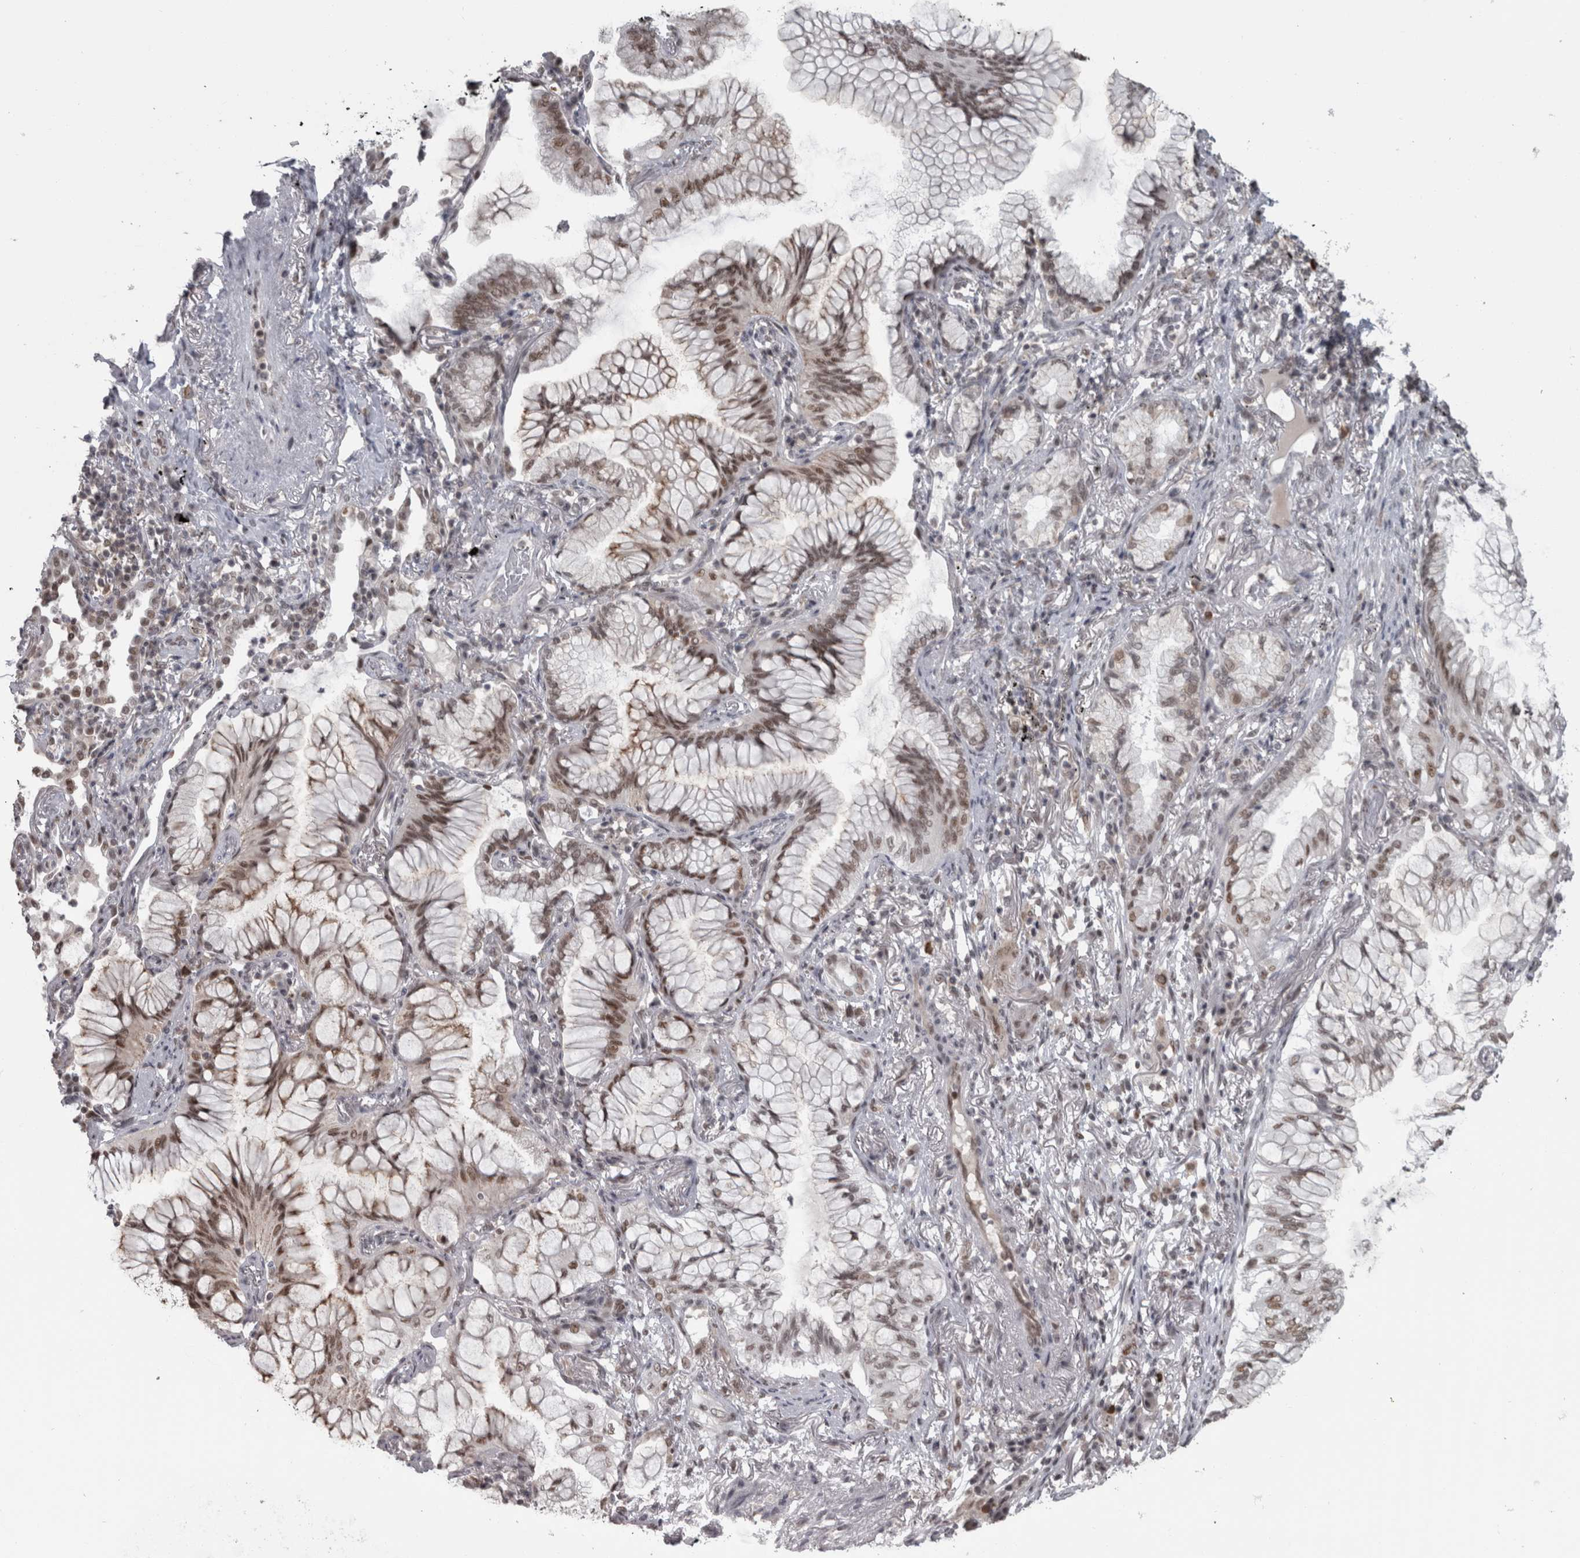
{"staining": {"intensity": "moderate", "quantity": ">75%", "location": "nuclear"}, "tissue": "lung cancer", "cell_type": "Tumor cells", "image_type": "cancer", "snomed": [{"axis": "morphology", "description": "Adenocarcinoma, NOS"}, {"axis": "topography", "description": "Lung"}], "caption": "Protein analysis of lung adenocarcinoma tissue exhibits moderate nuclear positivity in about >75% of tumor cells. The staining is performed using DAB (3,3'-diaminobenzidine) brown chromogen to label protein expression. The nuclei are counter-stained blue using hematoxylin.", "gene": "MICU3", "patient": {"sex": "female", "age": 70}}